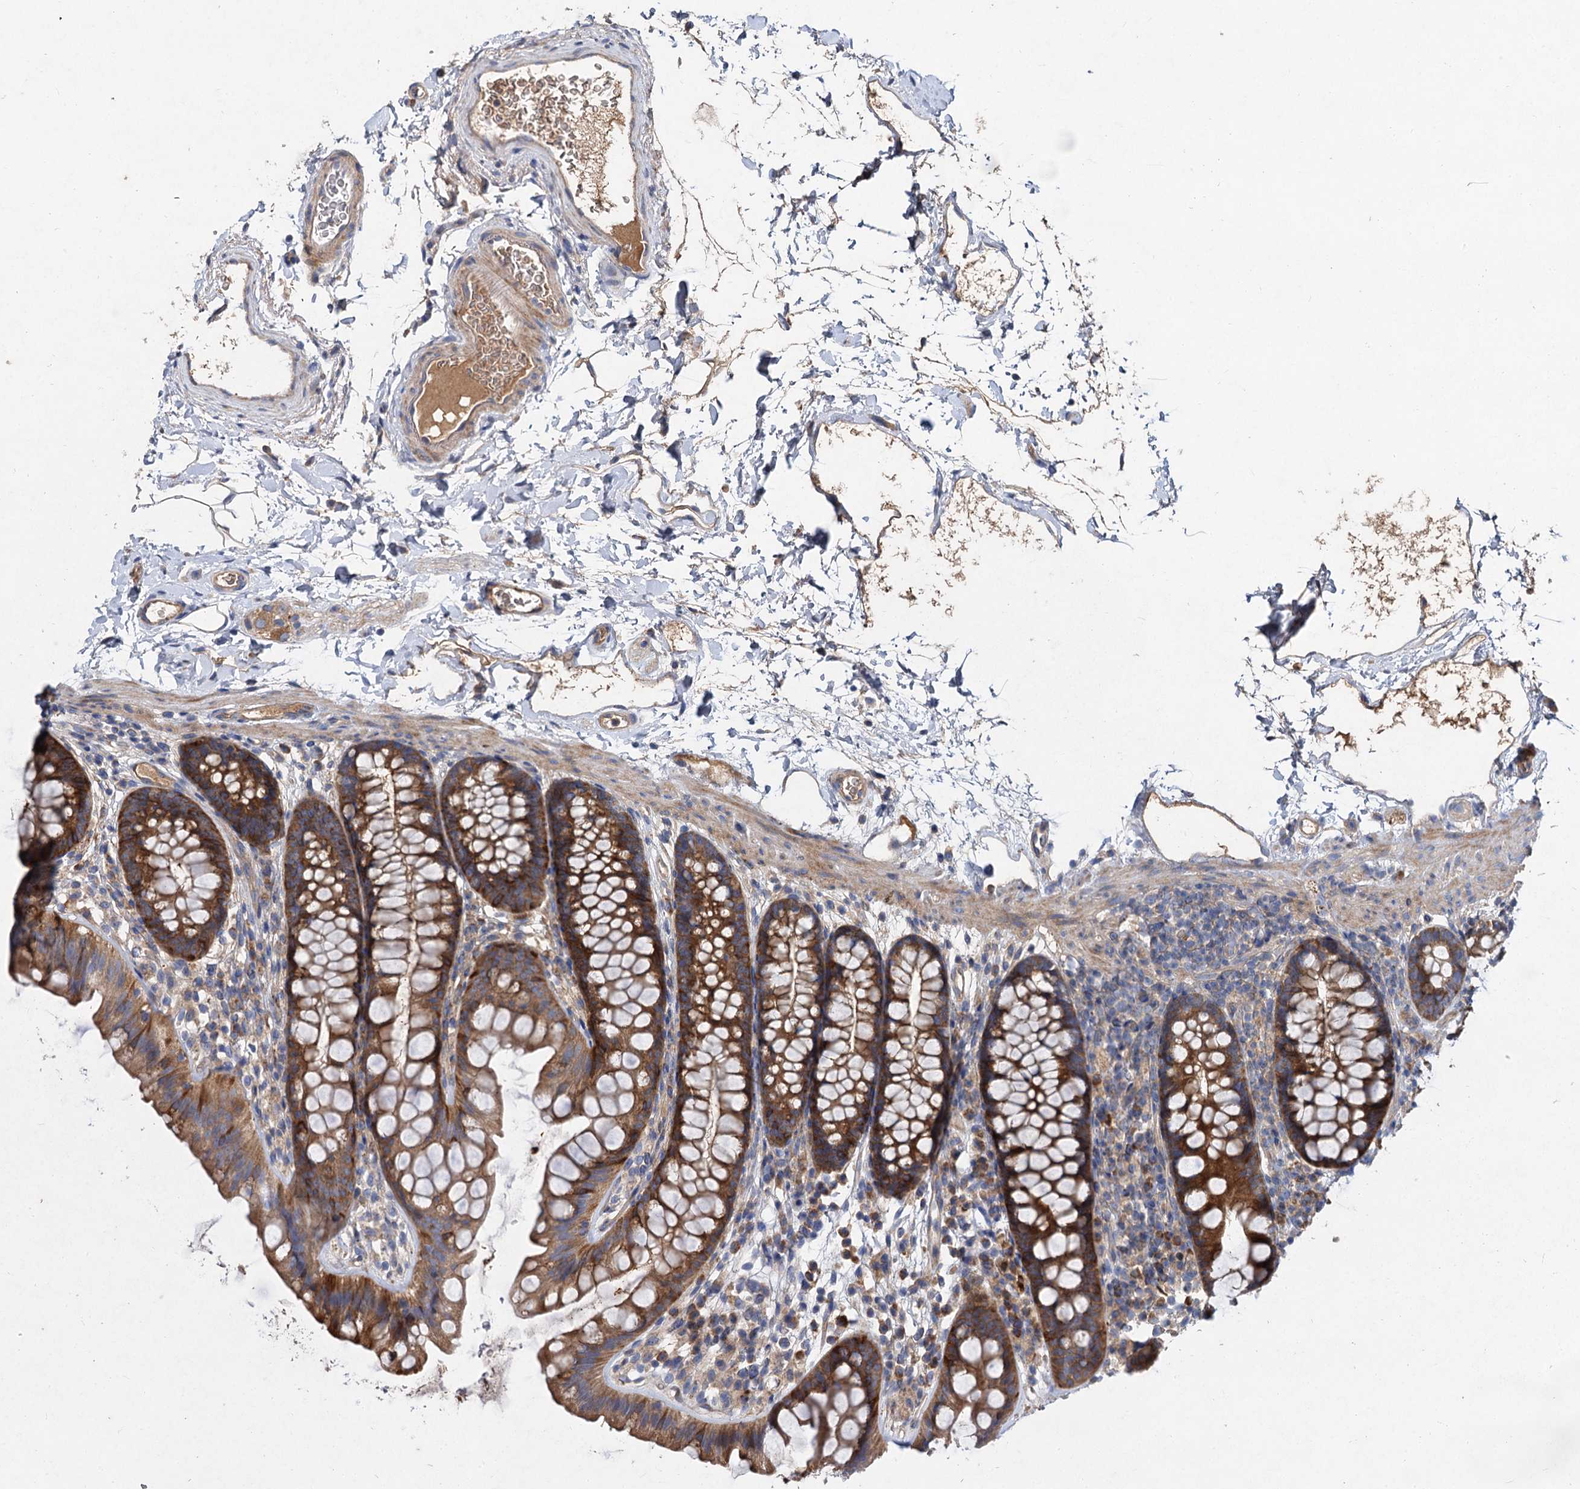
{"staining": {"intensity": "moderate", "quantity": "25%-75%", "location": "cytoplasmic/membranous"}, "tissue": "colon", "cell_type": "Endothelial cells", "image_type": "normal", "snomed": [{"axis": "morphology", "description": "Normal tissue, NOS"}, {"axis": "topography", "description": "Colon"}], "caption": "A high-resolution histopathology image shows immunohistochemistry staining of benign colon, which displays moderate cytoplasmic/membranous staining in approximately 25%-75% of endothelial cells. The staining is performed using DAB brown chromogen to label protein expression. The nuclei are counter-stained blue using hematoxylin.", "gene": "ALKBH7", "patient": {"sex": "female", "age": 62}}